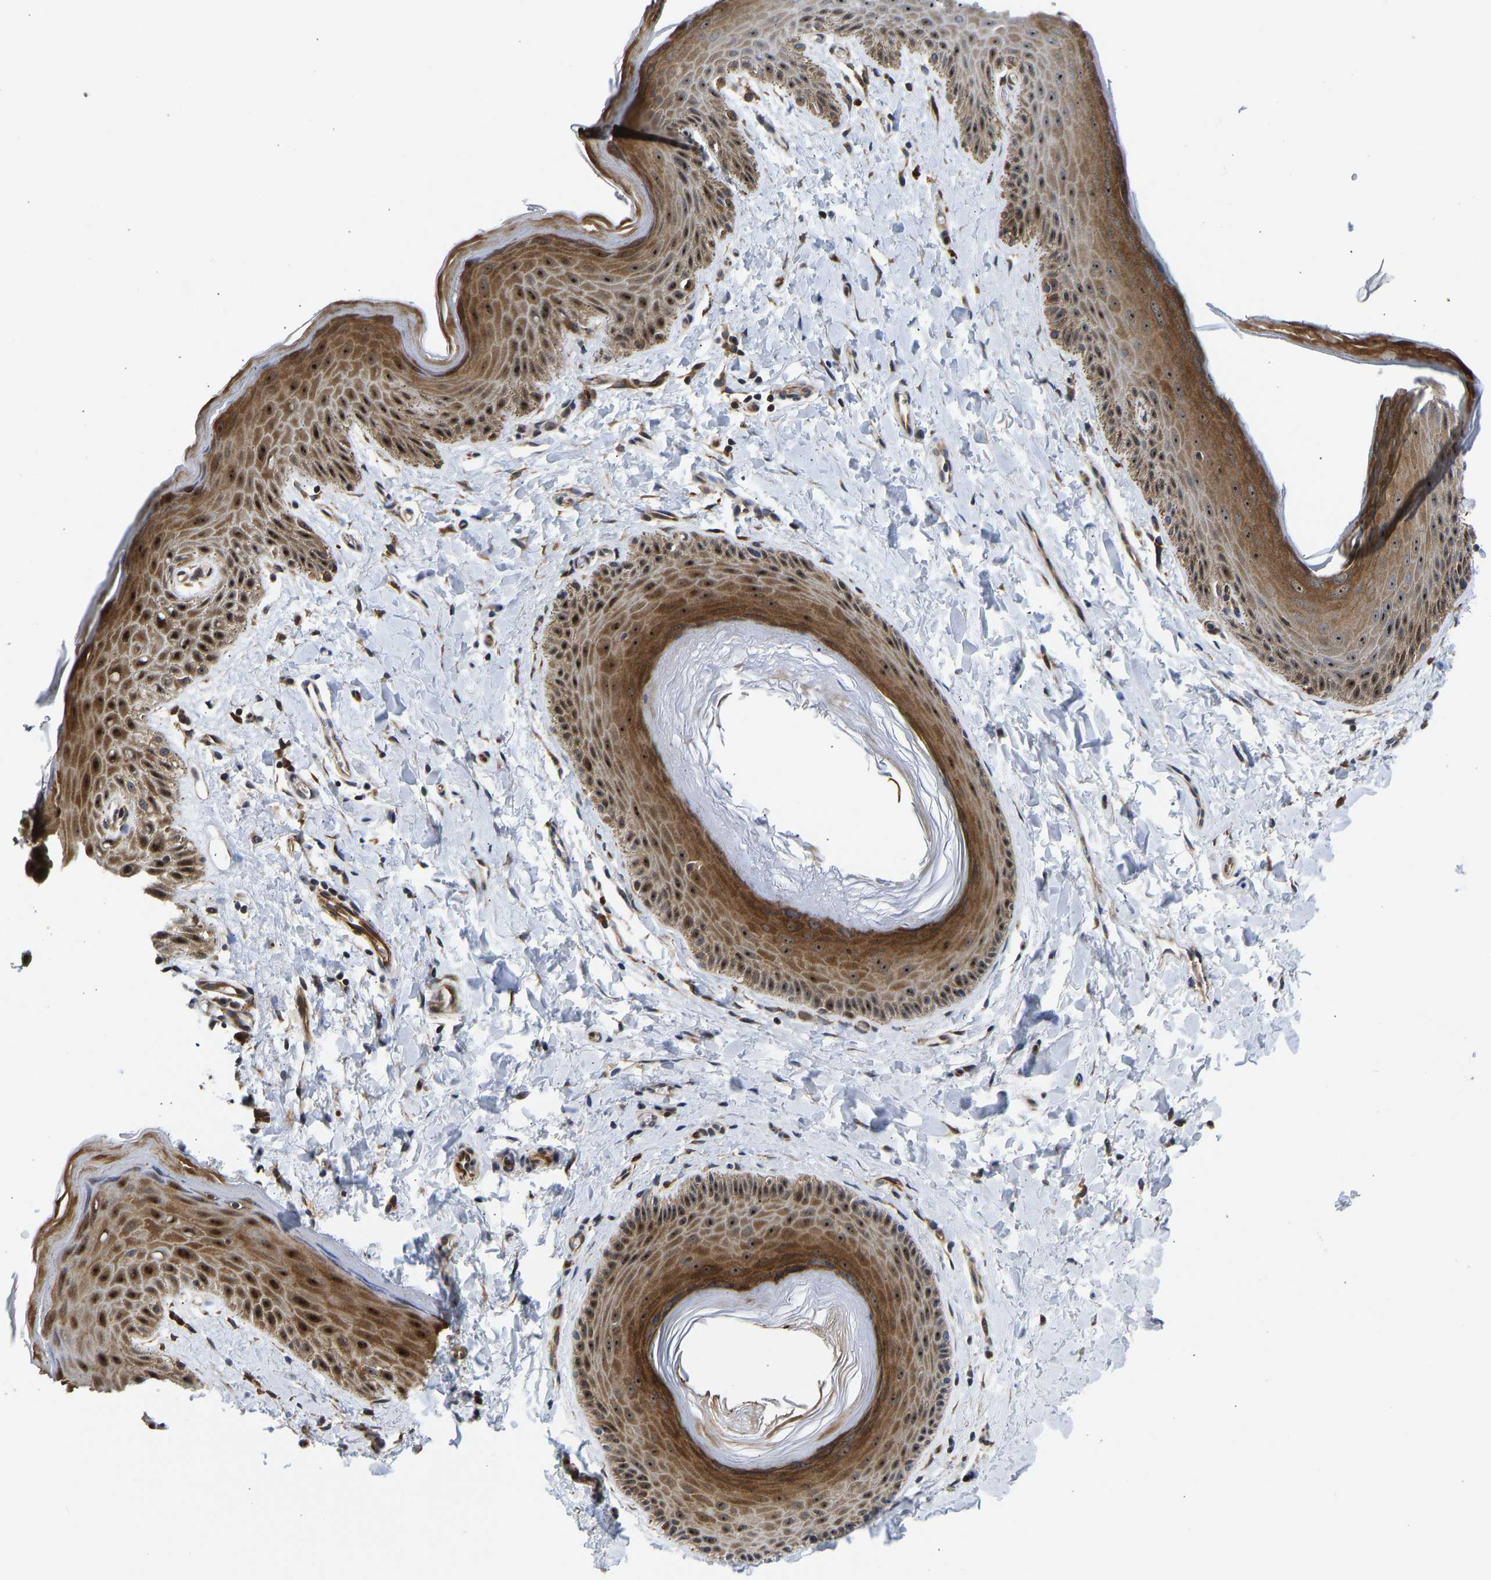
{"staining": {"intensity": "strong", "quantity": ">75%", "location": "cytoplasmic/membranous,nuclear"}, "tissue": "skin", "cell_type": "Epidermal cells", "image_type": "normal", "snomed": [{"axis": "morphology", "description": "Normal tissue, NOS"}, {"axis": "topography", "description": "Anal"}], "caption": "Skin was stained to show a protein in brown. There is high levels of strong cytoplasmic/membranous,nuclear staining in approximately >75% of epidermal cells. The staining is performed using DAB brown chromogen to label protein expression. The nuclei are counter-stained blue using hematoxylin.", "gene": "RESF1", "patient": {"sex": "male", "age": 44}}